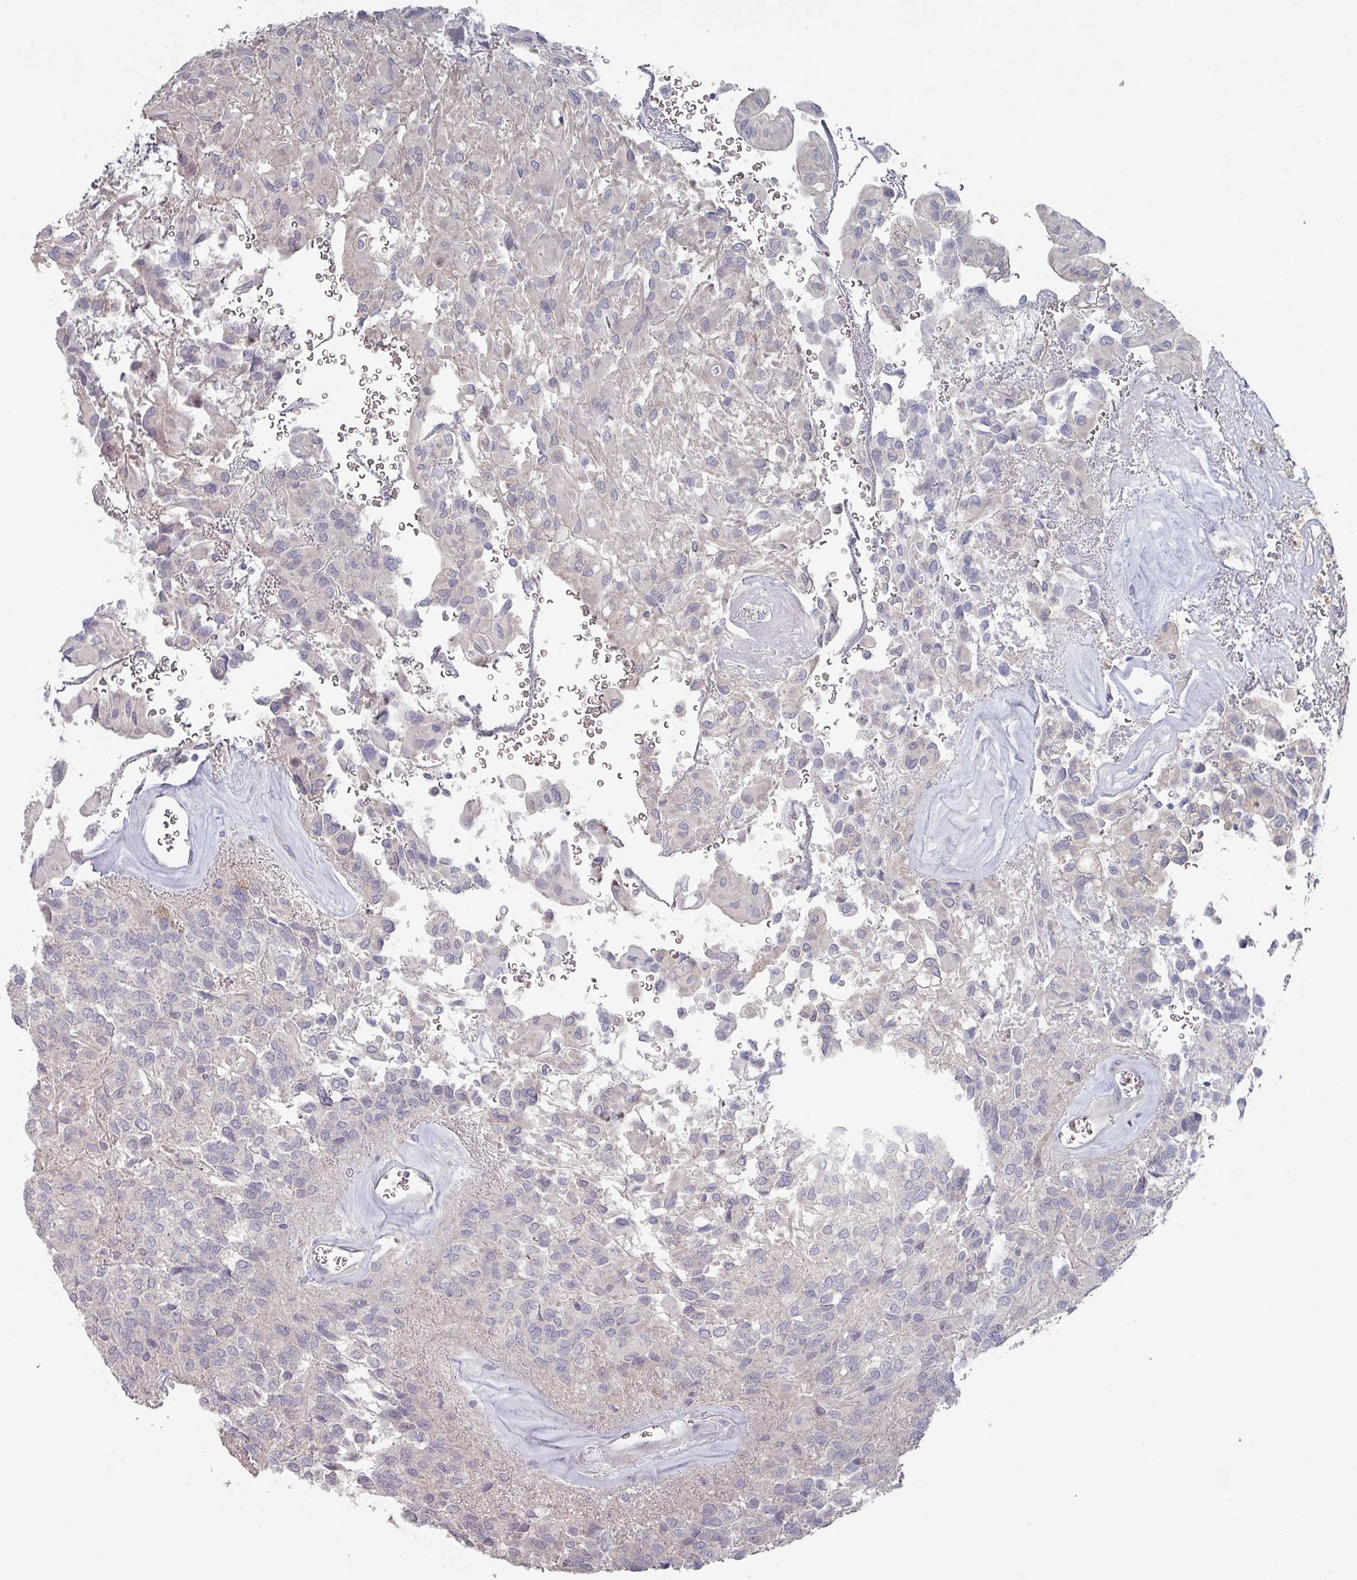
{"staining": {"intensity": "negative", "quantity": "none", "location": "none"}, "tissue": "glioma", "cell_type": "Tumor cells", "image_type": "cancer", "snomed": [{"axis": "morphology", "description": "Glioma, malignant, Low grade"}, {"axis": "topography", "description": "Brain"}], "caption": "DAB (3,3'-diaminobenzidine) immunohistochemical staining of malignant glioma (low-grade) shows no significant positivity in tumor cells. (DAB (3,3'-diaminobenzidine) immunohistochemistry (IHC) visualized using brightfield microscopy, high magnification).", "gene": "EFL1", "patient": {"sex": "male", "age": 56}}